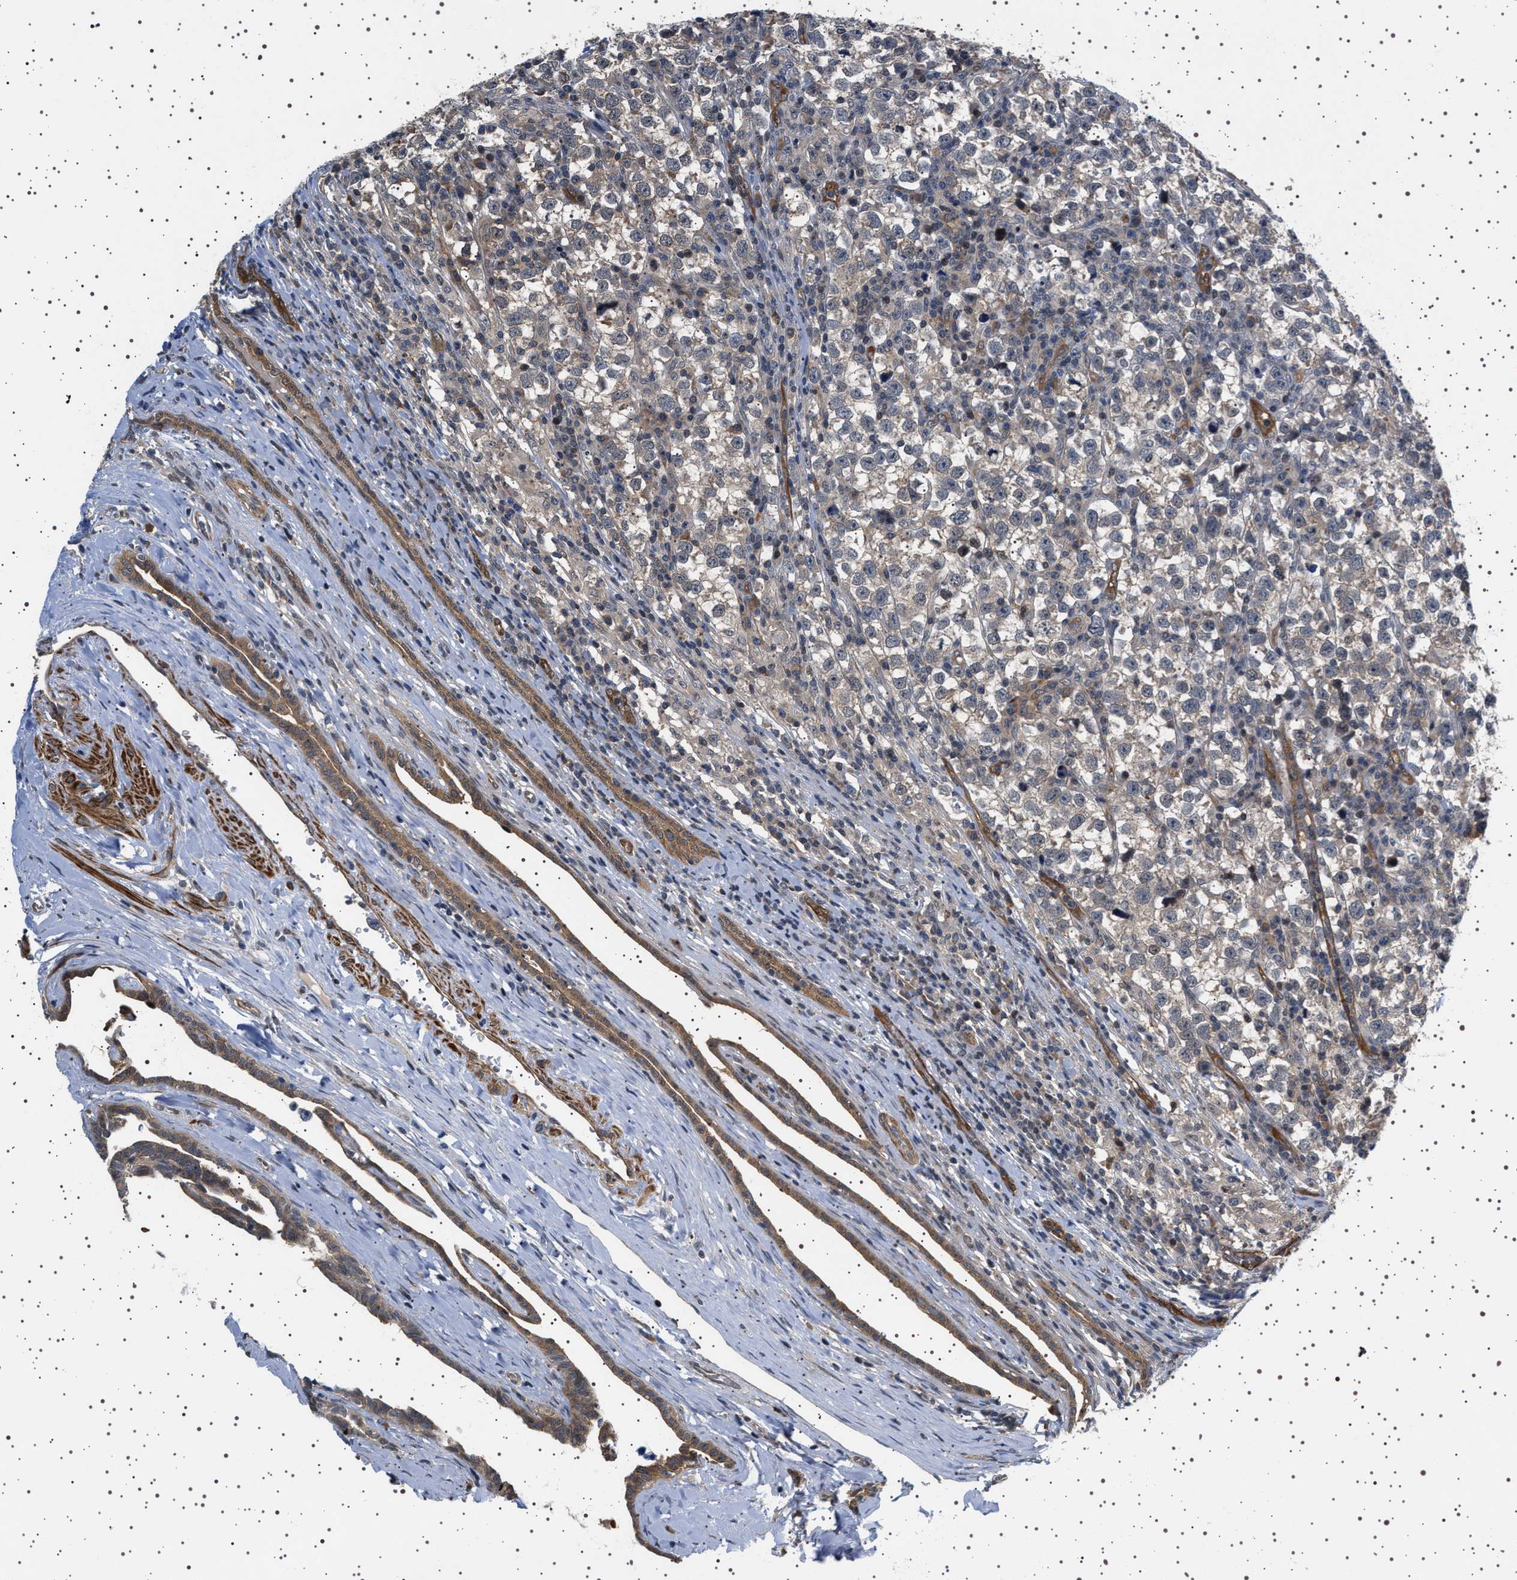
{"staining": {"intensity": "weak", "quantity": "<25%", "location": "cytoplasmic/membranous"}, "tissue": "testis cancer", "cell_type": "Tumor cells", "image_type": "cancer", "snomed": [{"axis": "morphology", "description": "Normal tissue, NOS"}, {"axis": "morphology", "description": "Seminoma, NOS"}, {"axis": "topography", "description": "Testis"}], "caption": "DAB (3,3'-diaminobenzidine) immunohistochemical staining of testis cancer (seminoma) demonstrates no significant staining in tumor cells. The staining is performed using DAB brown chromogen with nuclei counter-stained in using hematoxylin.", "gene": "BAG3", "patient": {"sex": "male", "age": 43}}